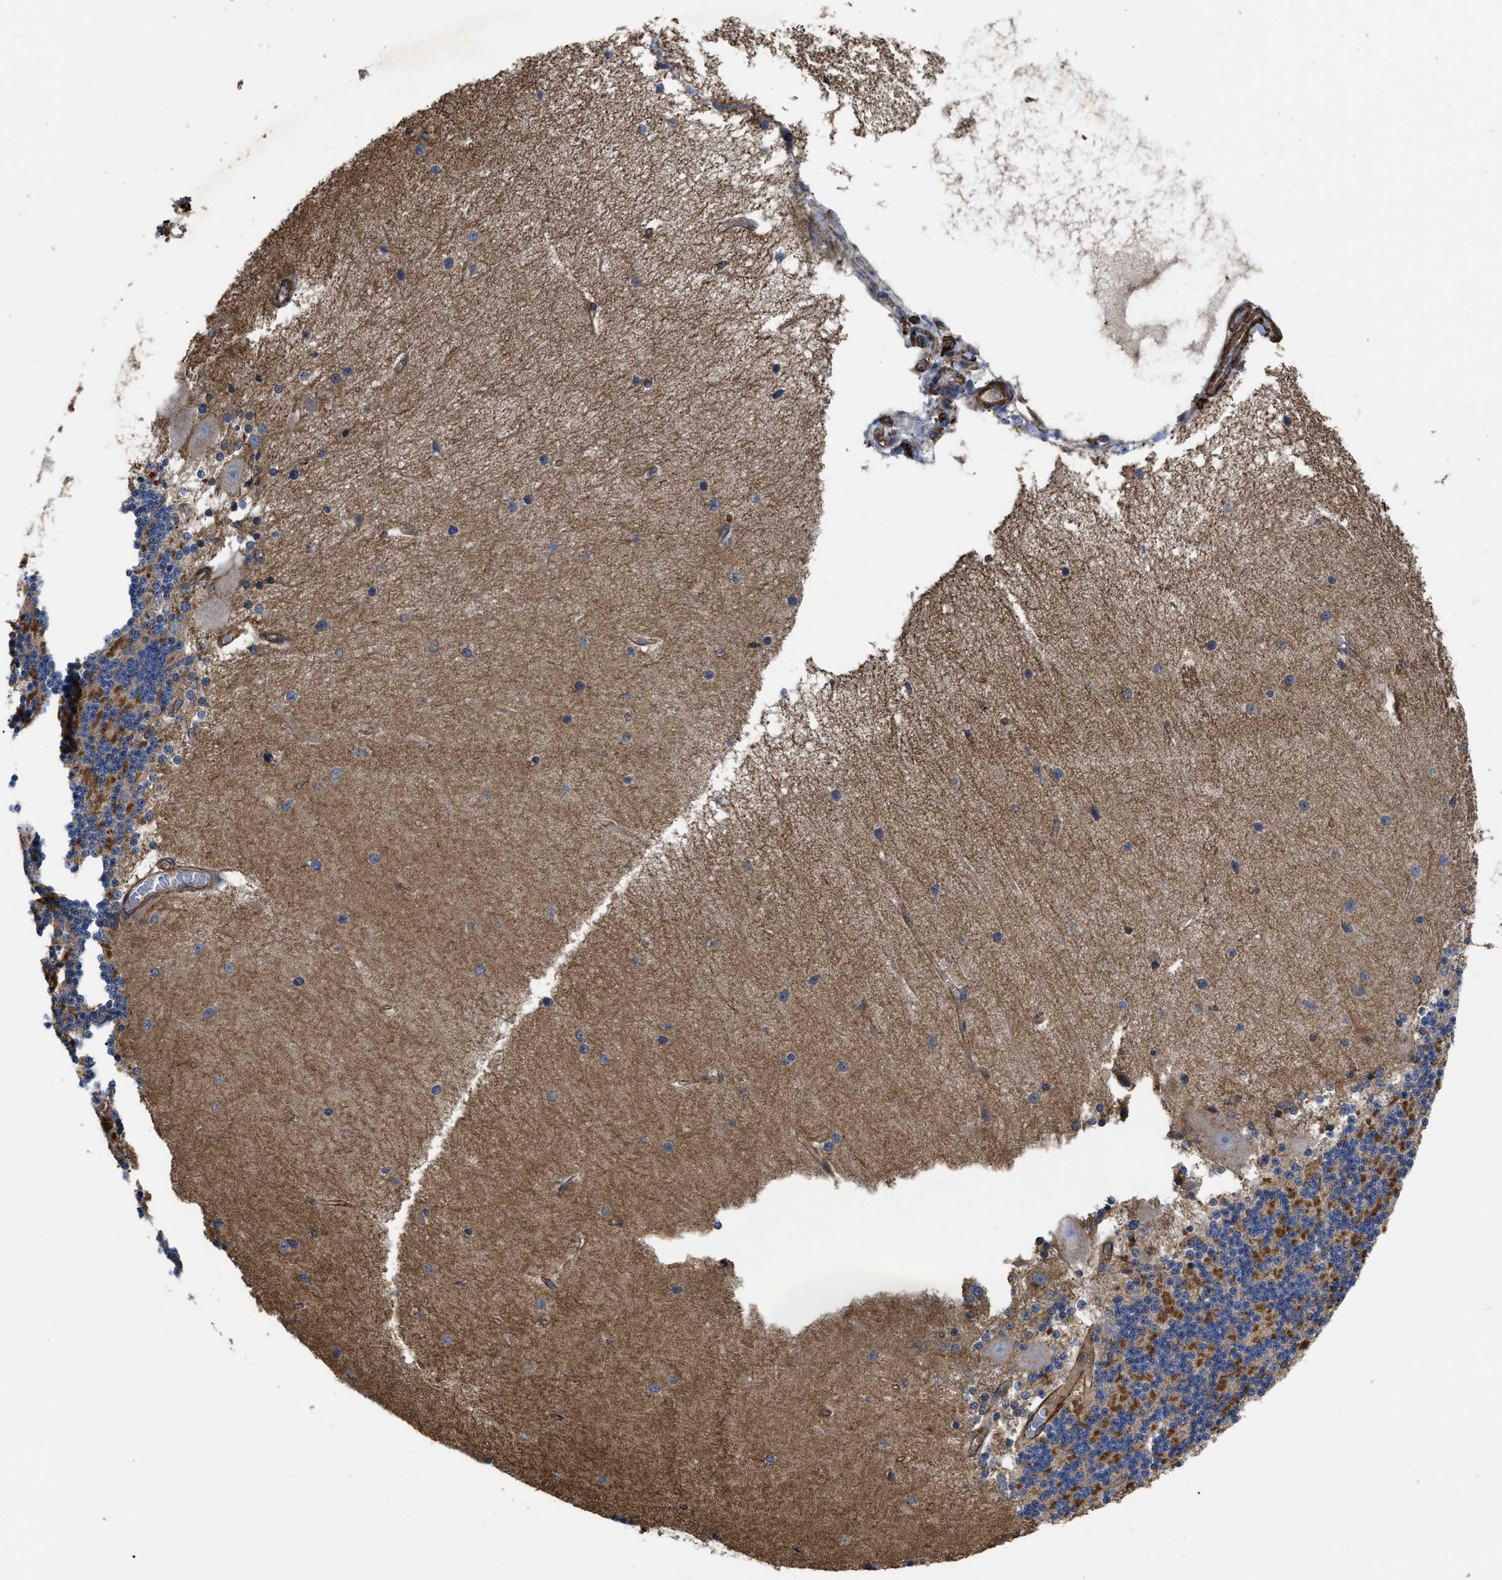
{"staining": {"intensity": "strong", "quantity": "25%-75%", "location": "cytoplasmic/membranous"}, "tissue": "cerebellum", "cell_type": "Cells in granular layer", "image_type": "normal", "snomed": [{"axis": "morphology", "description": "Normal tissue, NOS"}, {"axis": "topography", "description": "Cerebellum"}], "caption": "This photomicrograph demonstrates IHC staining of unremarkable human cerebellum, with high strong cytoplasmic/membranous positivity in approximately 25%-75% of cells in granular layer.", "gene": "SCUBE2", "patient": {"sex": "female", "age": 54}}